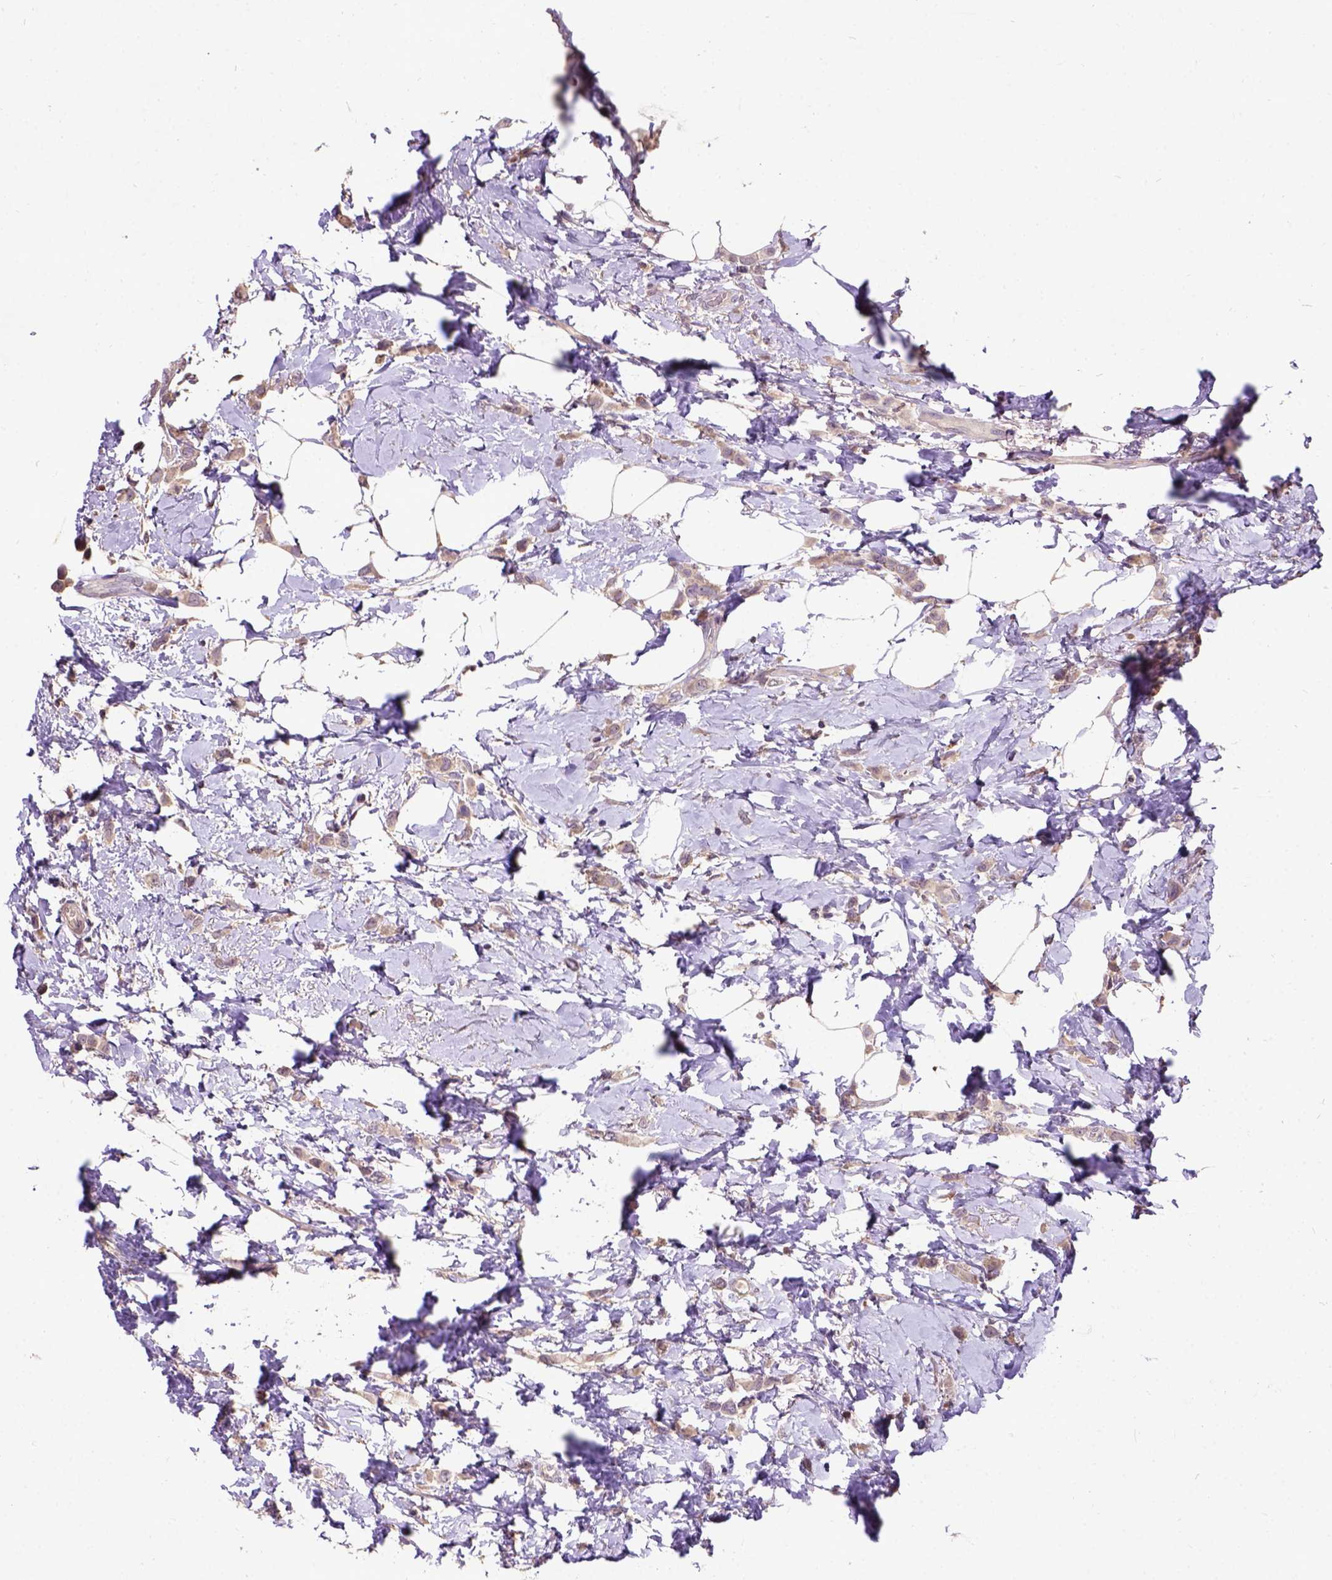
{"staining": {"intensity": "weak", "quantity": ">75%", "location": "cytoplasmic/membranous"}, "tissue": "breast cancer", "cell_type": "Tumor cells", "image_type": "cancer", "snomed": [{"axis": "morphology", "description": "Lobular carcinoma"}, {"axis": "topography", "description": "Breast"}], "caption": "An IHC histopathology image of tumor tissue is shown. Protein staining in brown highlights weak cytoplasmic/membranous positivity in breast lobular carcinoma within tumor cells.", "gene": "KBTBD8", "patient": {"sex": "female", "age": 66}}